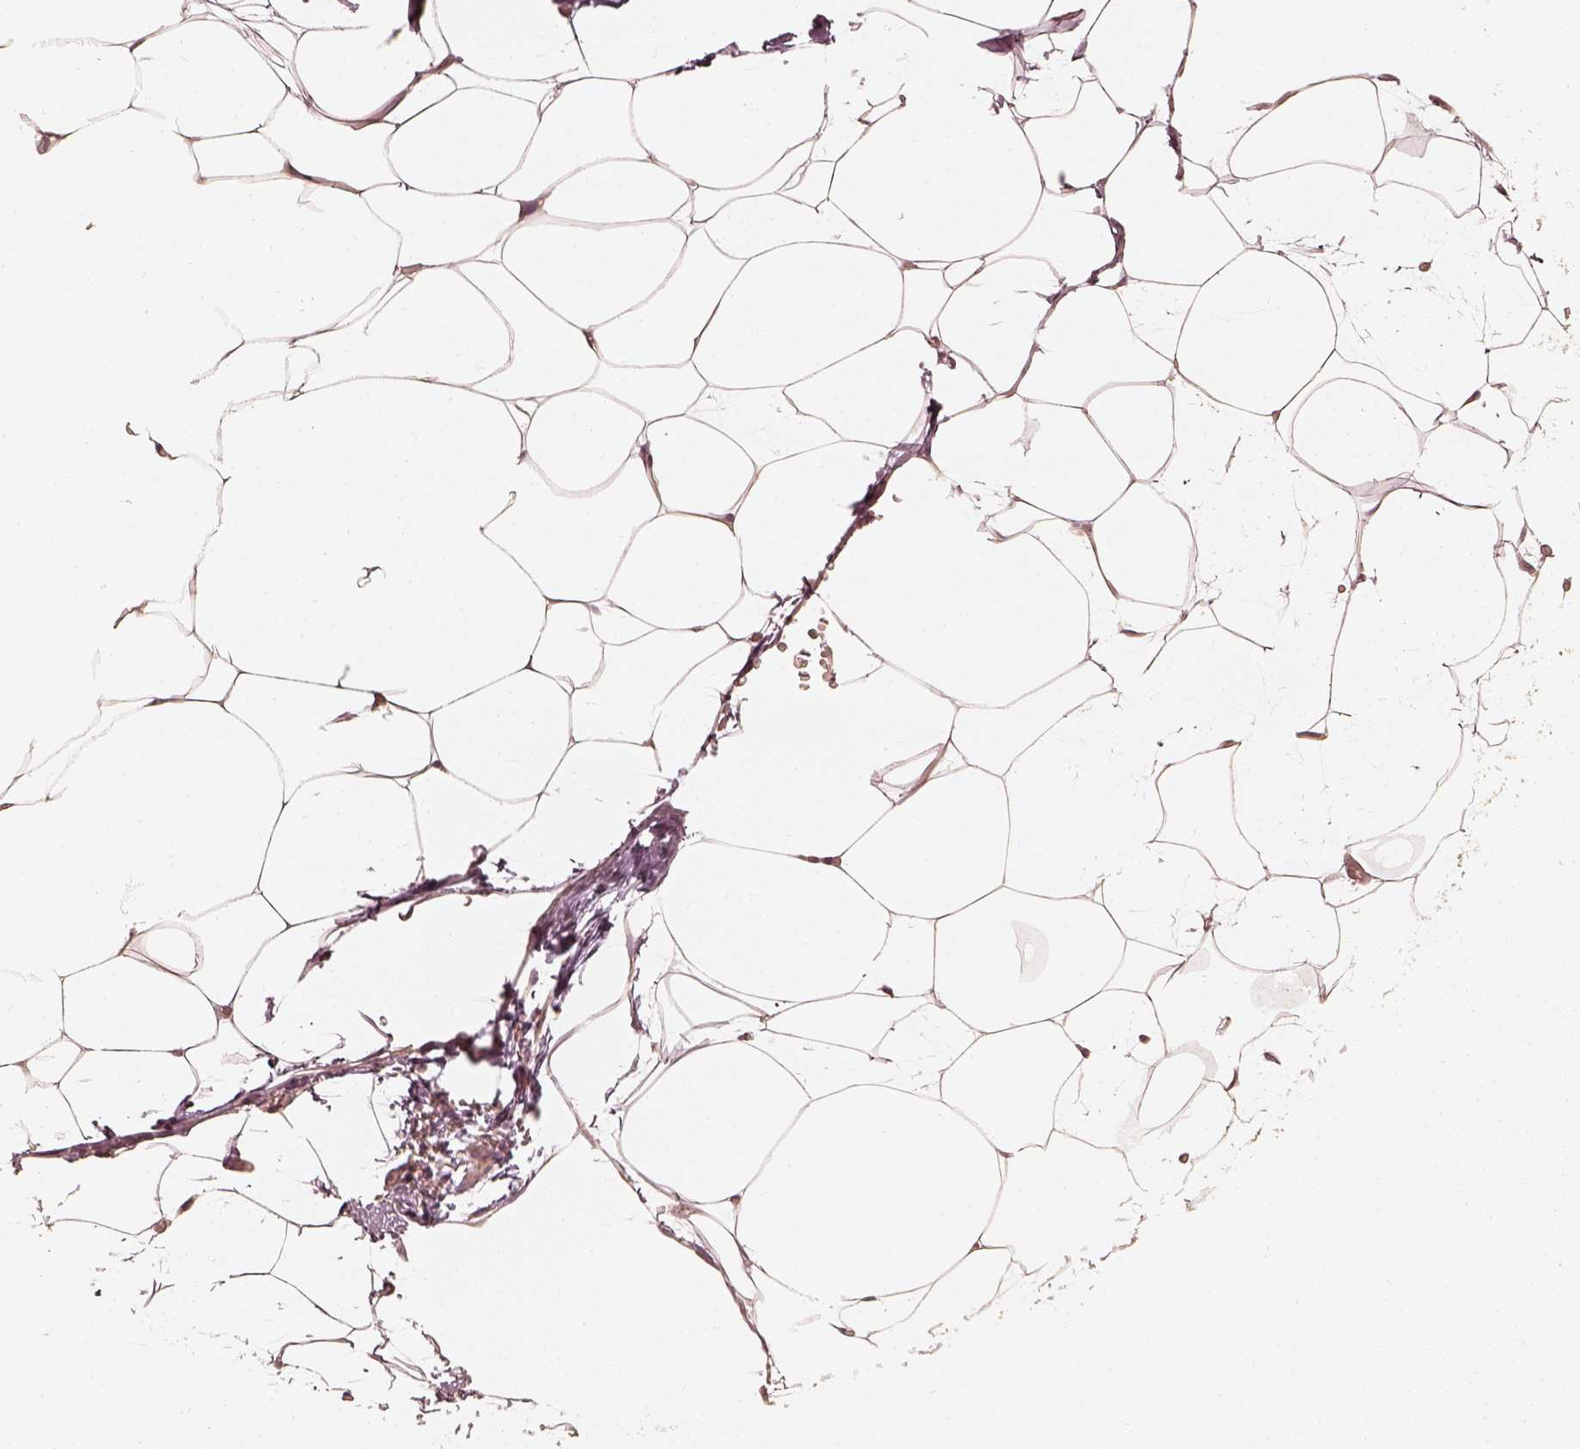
{"staining": {"intensity": "negative", "quantity": "none", "location": "none"}, "tissue": "adipose tissue", "cell_type": "Adipocytes", "image_type": "normal", "snomed": [{"axis": "morphology", "description": "Normal tissue, NOS"}, {"axis": "topography", "description": "Adipose tissue"}], "caption": "Immunohistochemistry (IHC) image of unremarkable adipose tissue stained for a protein (brown), which shows no expression in adipocytes.", "gene": "FMNL2", "patient": {"sex": "male", "age": 57}}